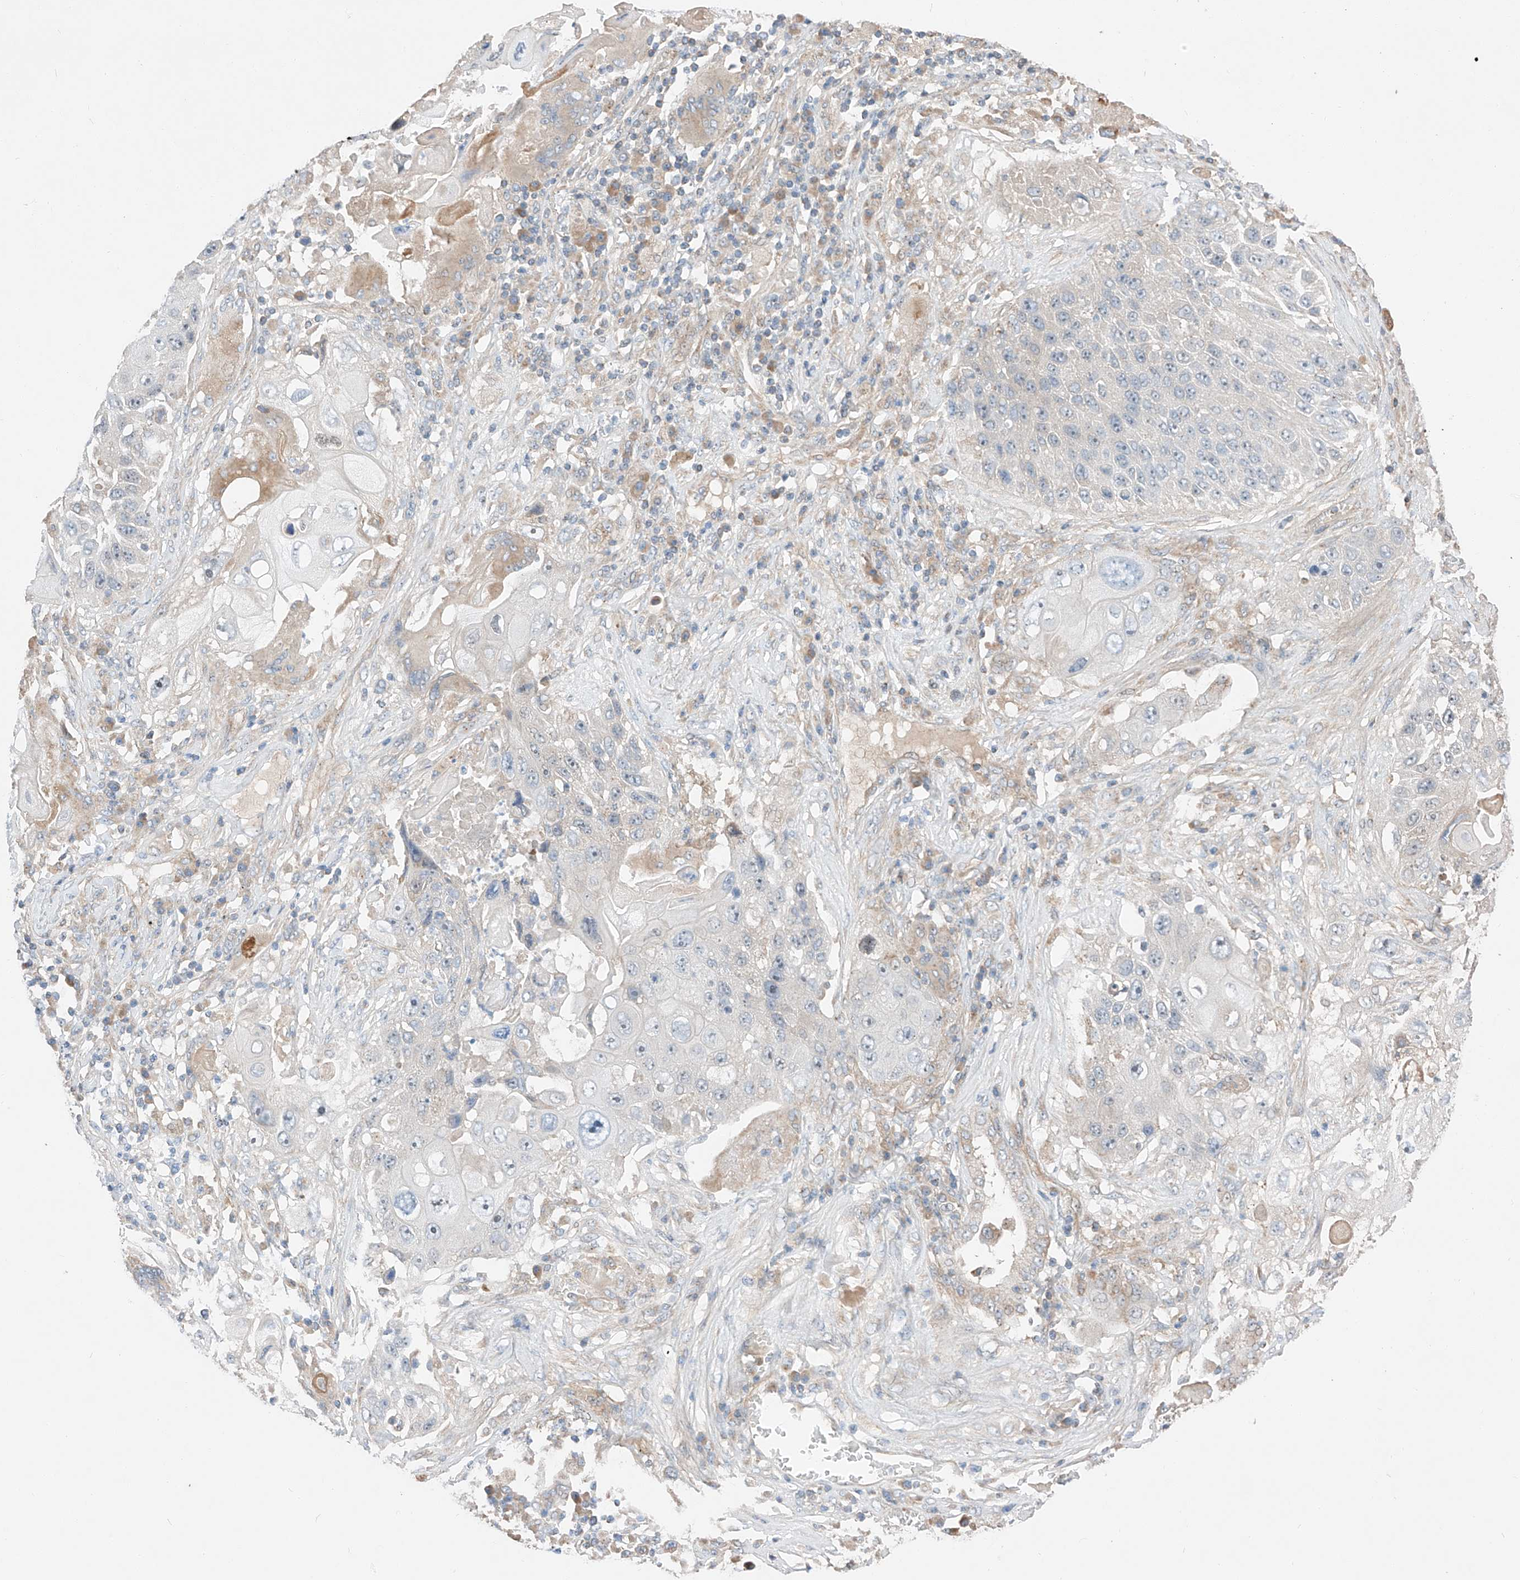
{"staining": {"intensity": "weak", "quantity": "<25%", "location": "cytoplasmic/membranous"}, "tissue": "lung cancer", "cell_type": "Tumor cells", "image_type": "cancer", "snomed": [{"axis": "morphology", "description": "Squamous cell carcinoma, NOS"}, {"axis": "topography", "description": "Lung"}], "caption": "IHC photomicrograph of neoplastic tissue: human lung cancer (squamous cell carcinoma) stained with DAB reveals no significant protein staining in tumor cells.", "gene": "RUSC1", "patient": {"sex": "male", "age": 61}}